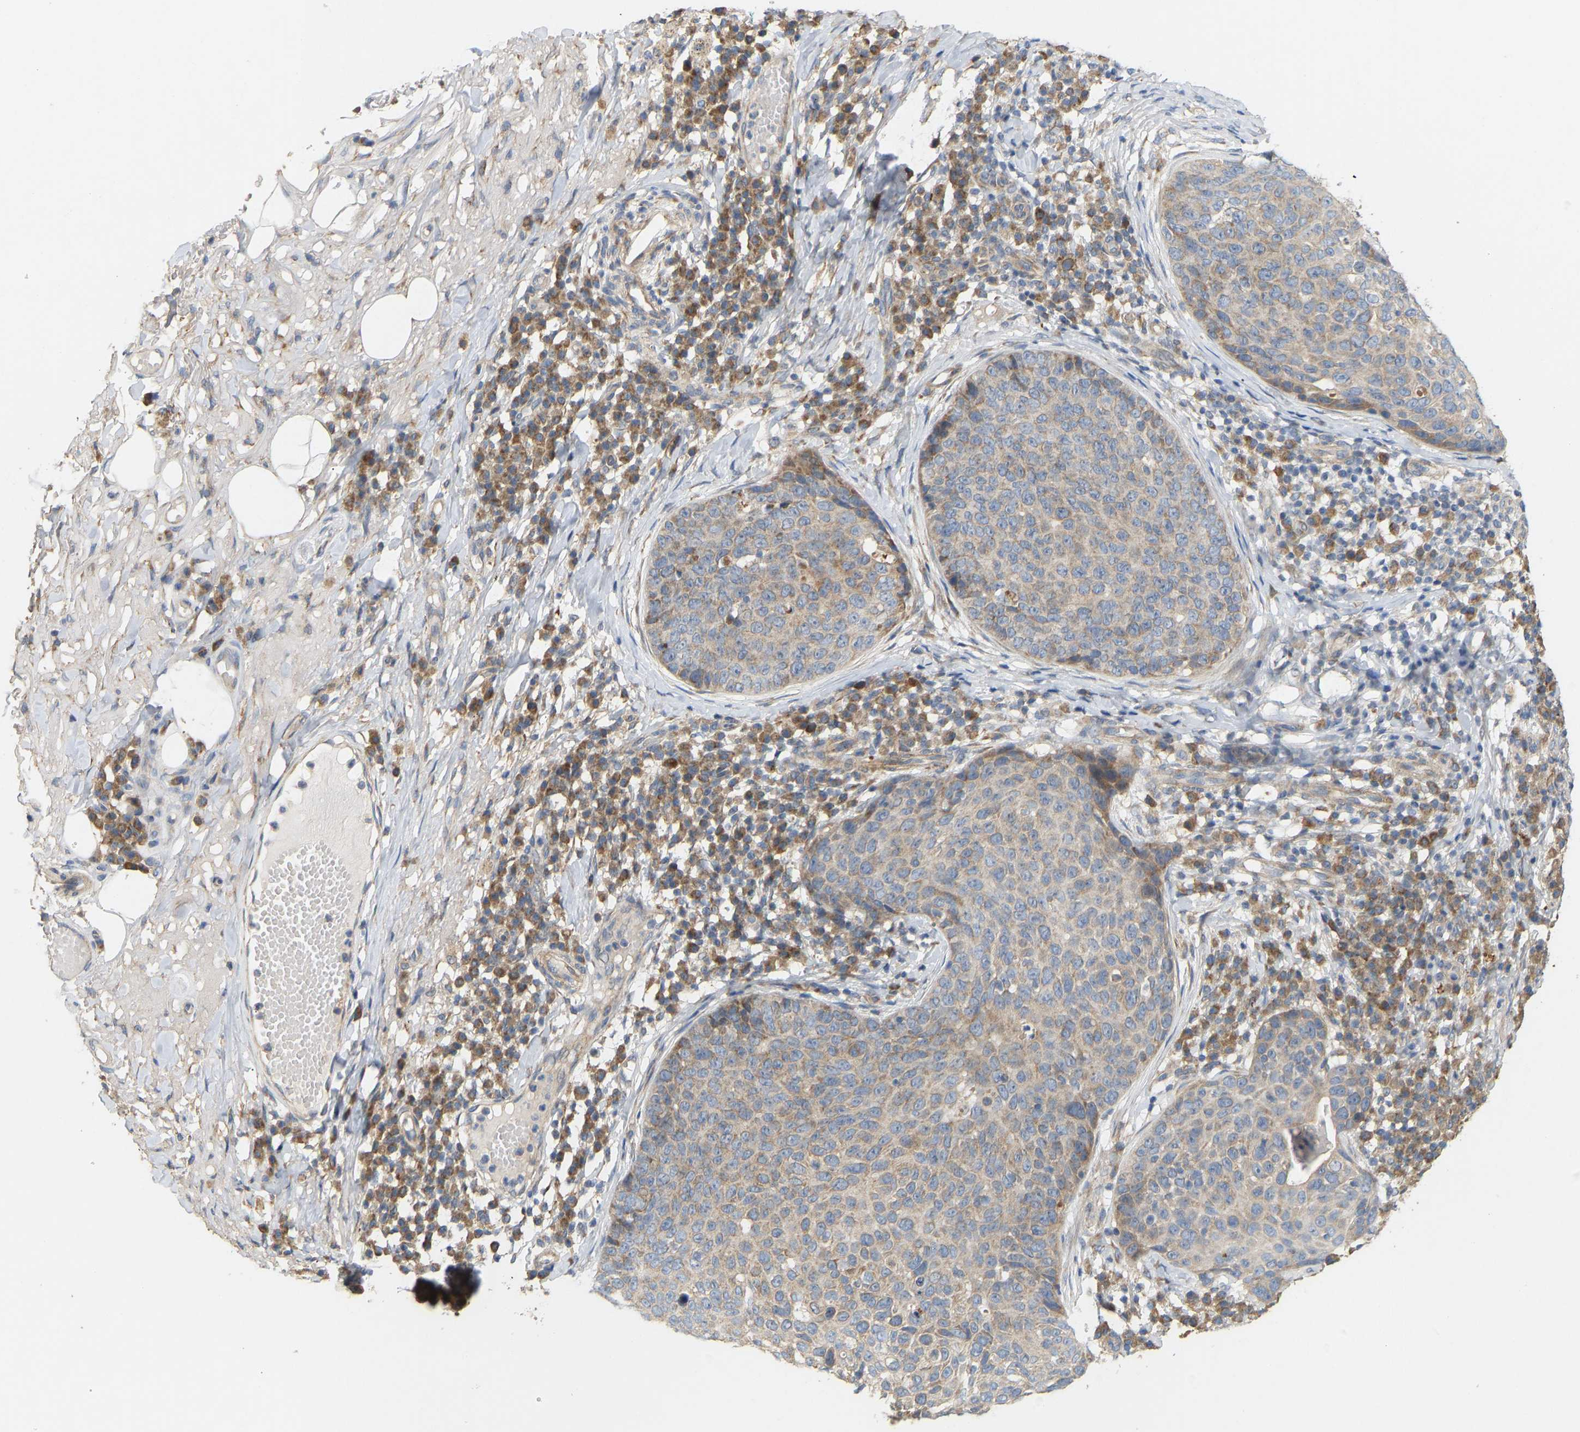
{"staining": {"intensity": "weak", "quantity": "<25%", "location": "cytoplasmic/membranous"}, "tissue": "skin cancer", "cell_type": "Tumor cells", "image_type": "cancer", "snomed": [{"axis": "morphology", "description": "Squamous cell carcinoma in situ, NOS"}, {"axis": "morphology", "description": "Squamous cell carcinoma, NOS"}, {"axis": "topography", "description": "Skin"}], "caption": "A micrograph of skin squamous cell carcinoma stained for a protein reveals no brown staining in tumor cells. (Stains: DAB immunohistochemistry with hematoxylin counter stain, Microscopy: brightfield microscopy at high magnification).", "gene": "HACD2", "patient": {"sex": "male", "age": 93}}